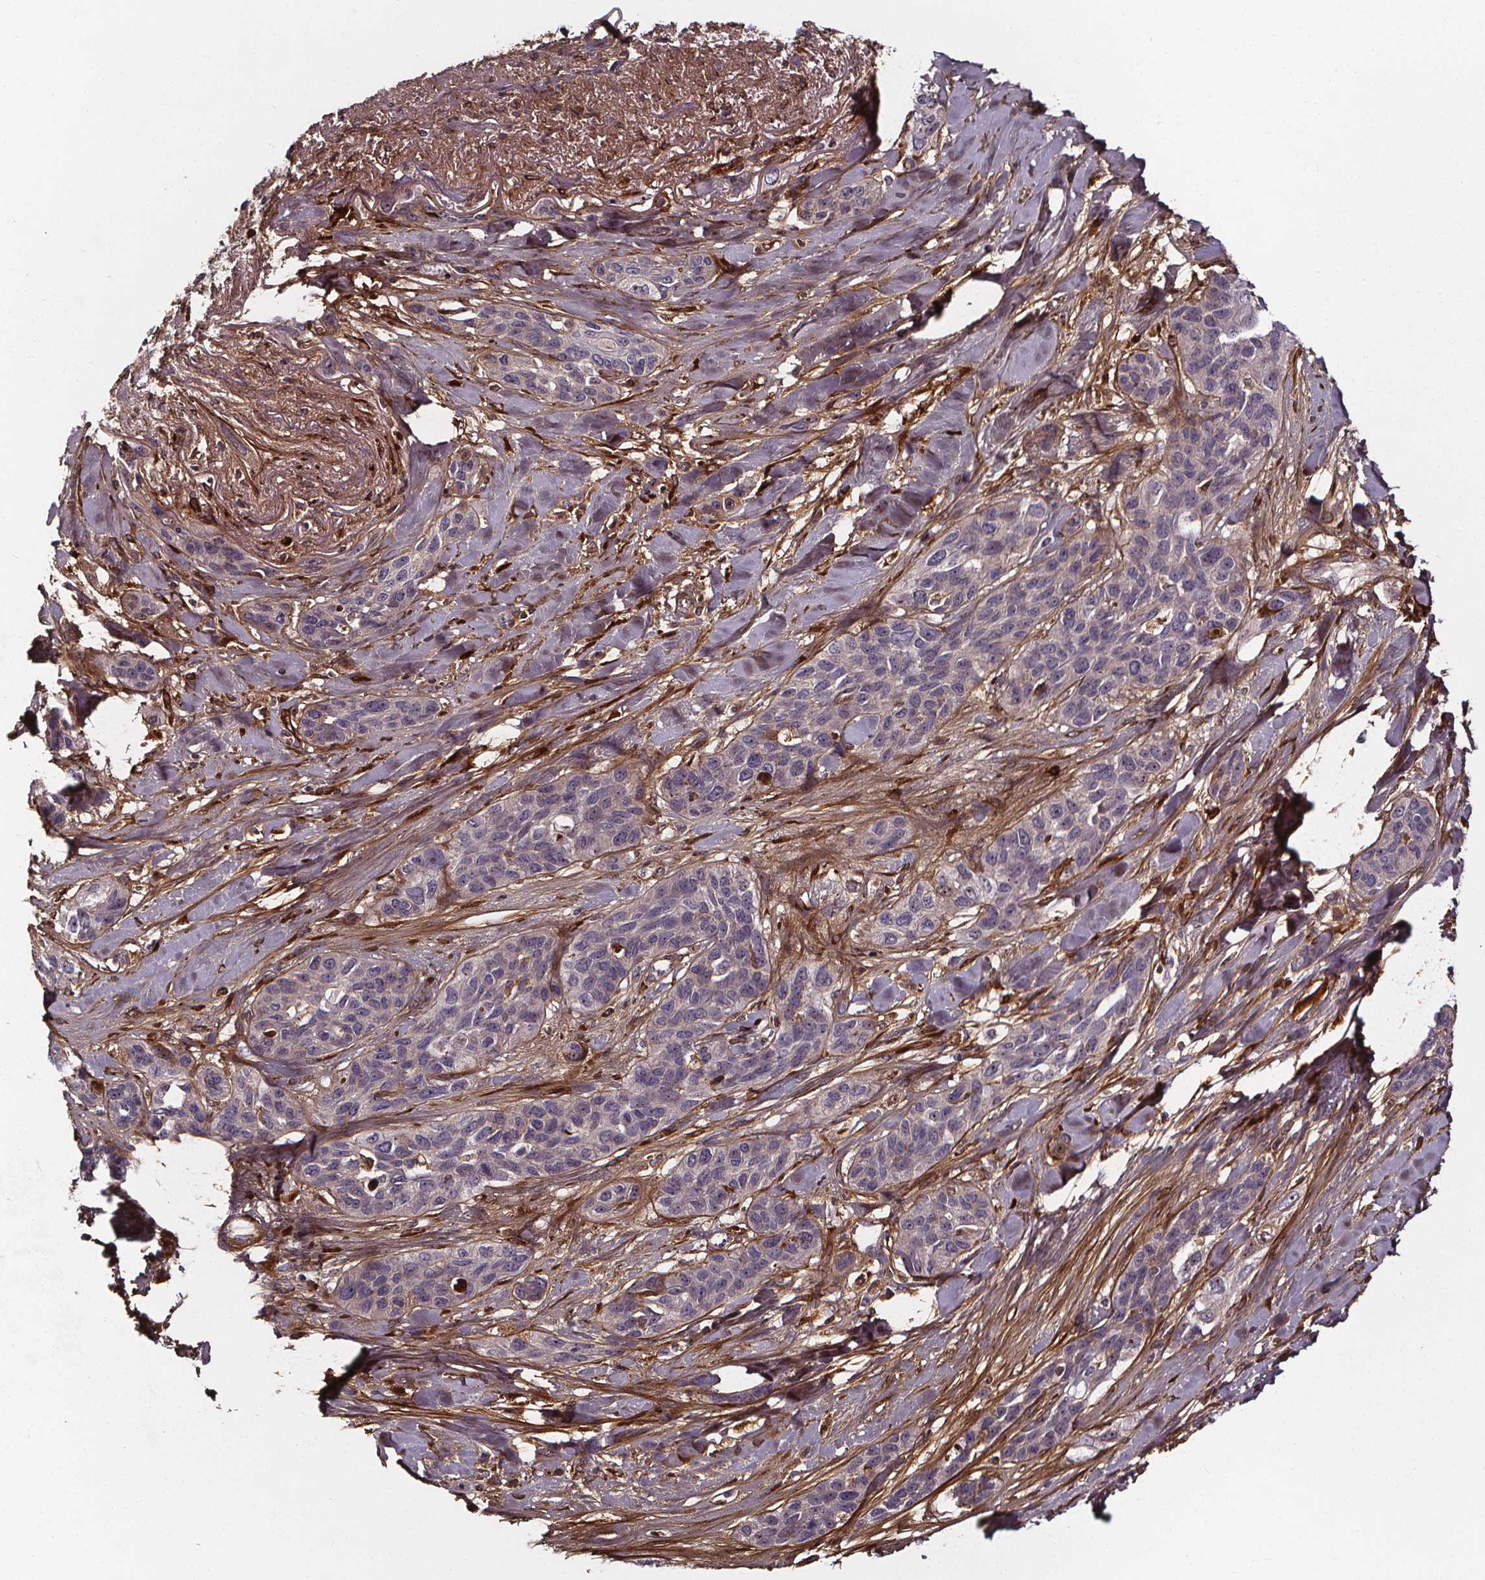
{"staining": {"intensity": "negative", "quantity": "none", "location": "none"}, "tissue": "lung cancer", "cell_type": "Tumor cells", "image_type": "cancer", "snomed": [{"axis": "morphology", "description": "Squamous cell carcinoma, NOS"}, {"axis": "topography", "description": "Lung"}], "caption": "High magnification brightfield microscopy of squamous cell carcinoma (lung) stained with DAB (3,3'-diaminobenzidine) (brown) and counterstained with hematoxylin (blue): tumor cells show no significant expression.", "gene": "AEBP1", "patient": {"sex": "female", "age": 70}}